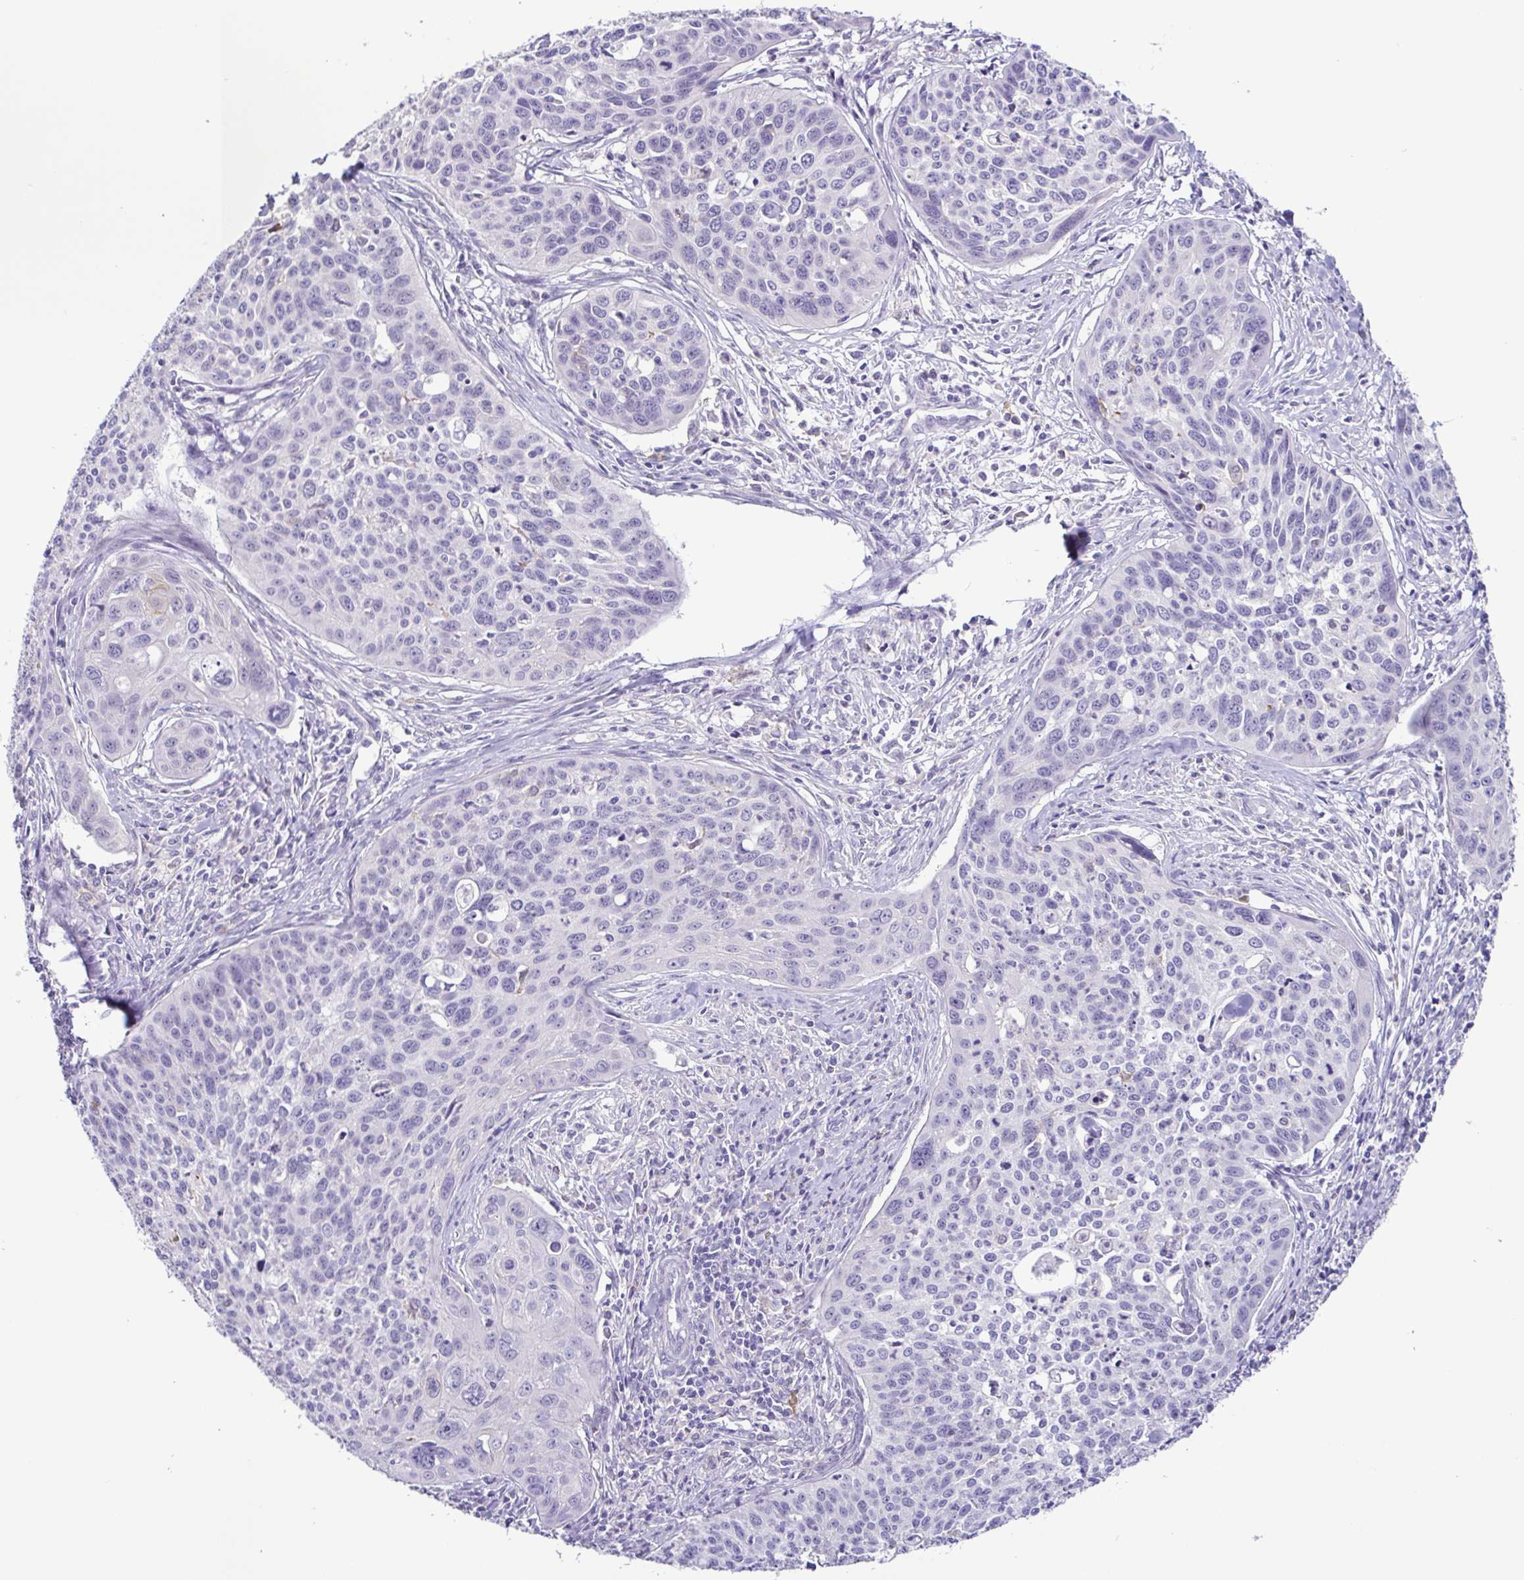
{"staining": {"intensity": "negative", "quantity": "none", "location": "none"}, "tissue": "cervical cancer", "cell_type": "Tumor cells", "image_type": "cancer", "snomed": [{"axis": "morphology", "description": "Squamous cell carcinoma, NOS"}, {"axis": "topography", "description": "Cervix"}], "caption": "An image of human cervical squamous cell carcinoma is negative for staining in tumor cells. (DAB (3,3'-diaminobenzidine) immunohistochemistry, high magnification).", "gene": "TERT", "patient": {"sex": "female", "age": 31}}